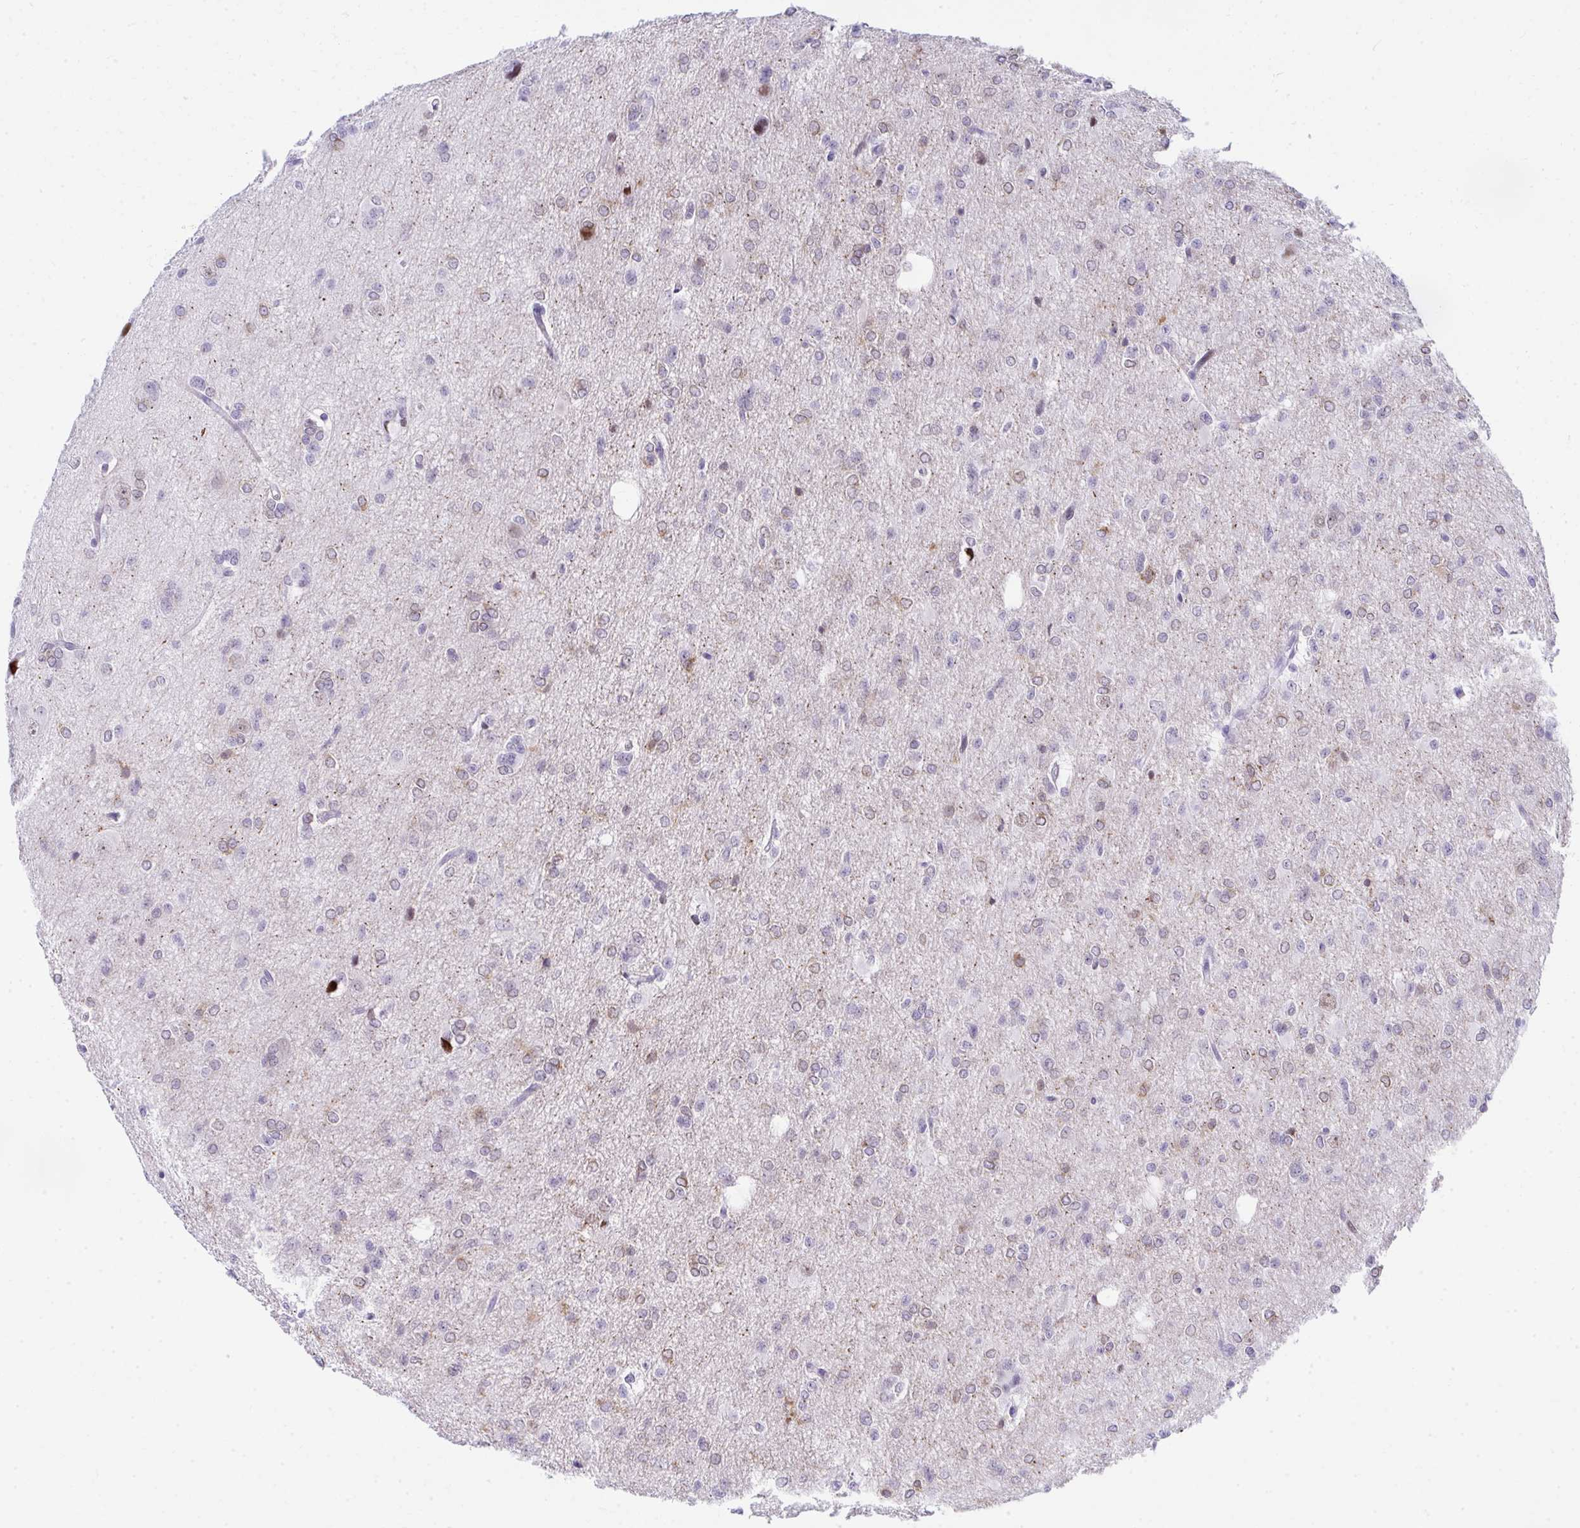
{"staining": {"intensity": "weak", "quantity": "25%-75%", "location": "cytoplasmic/membranous"}, "tissue": "glioma", "cell_type": "Tumor cells", "image_type": "cancer", "snomed": [{"axis": "morphology", "description": "Glioma, malignant, Low grade"}, {"axis": "topography", "description": "Brain"}], "caption": "Glioma stained with a protein marker exhibits weak staining in tumor cells.", "gene": "GLDN", "patient": {"sex": "male", "age": 26}}